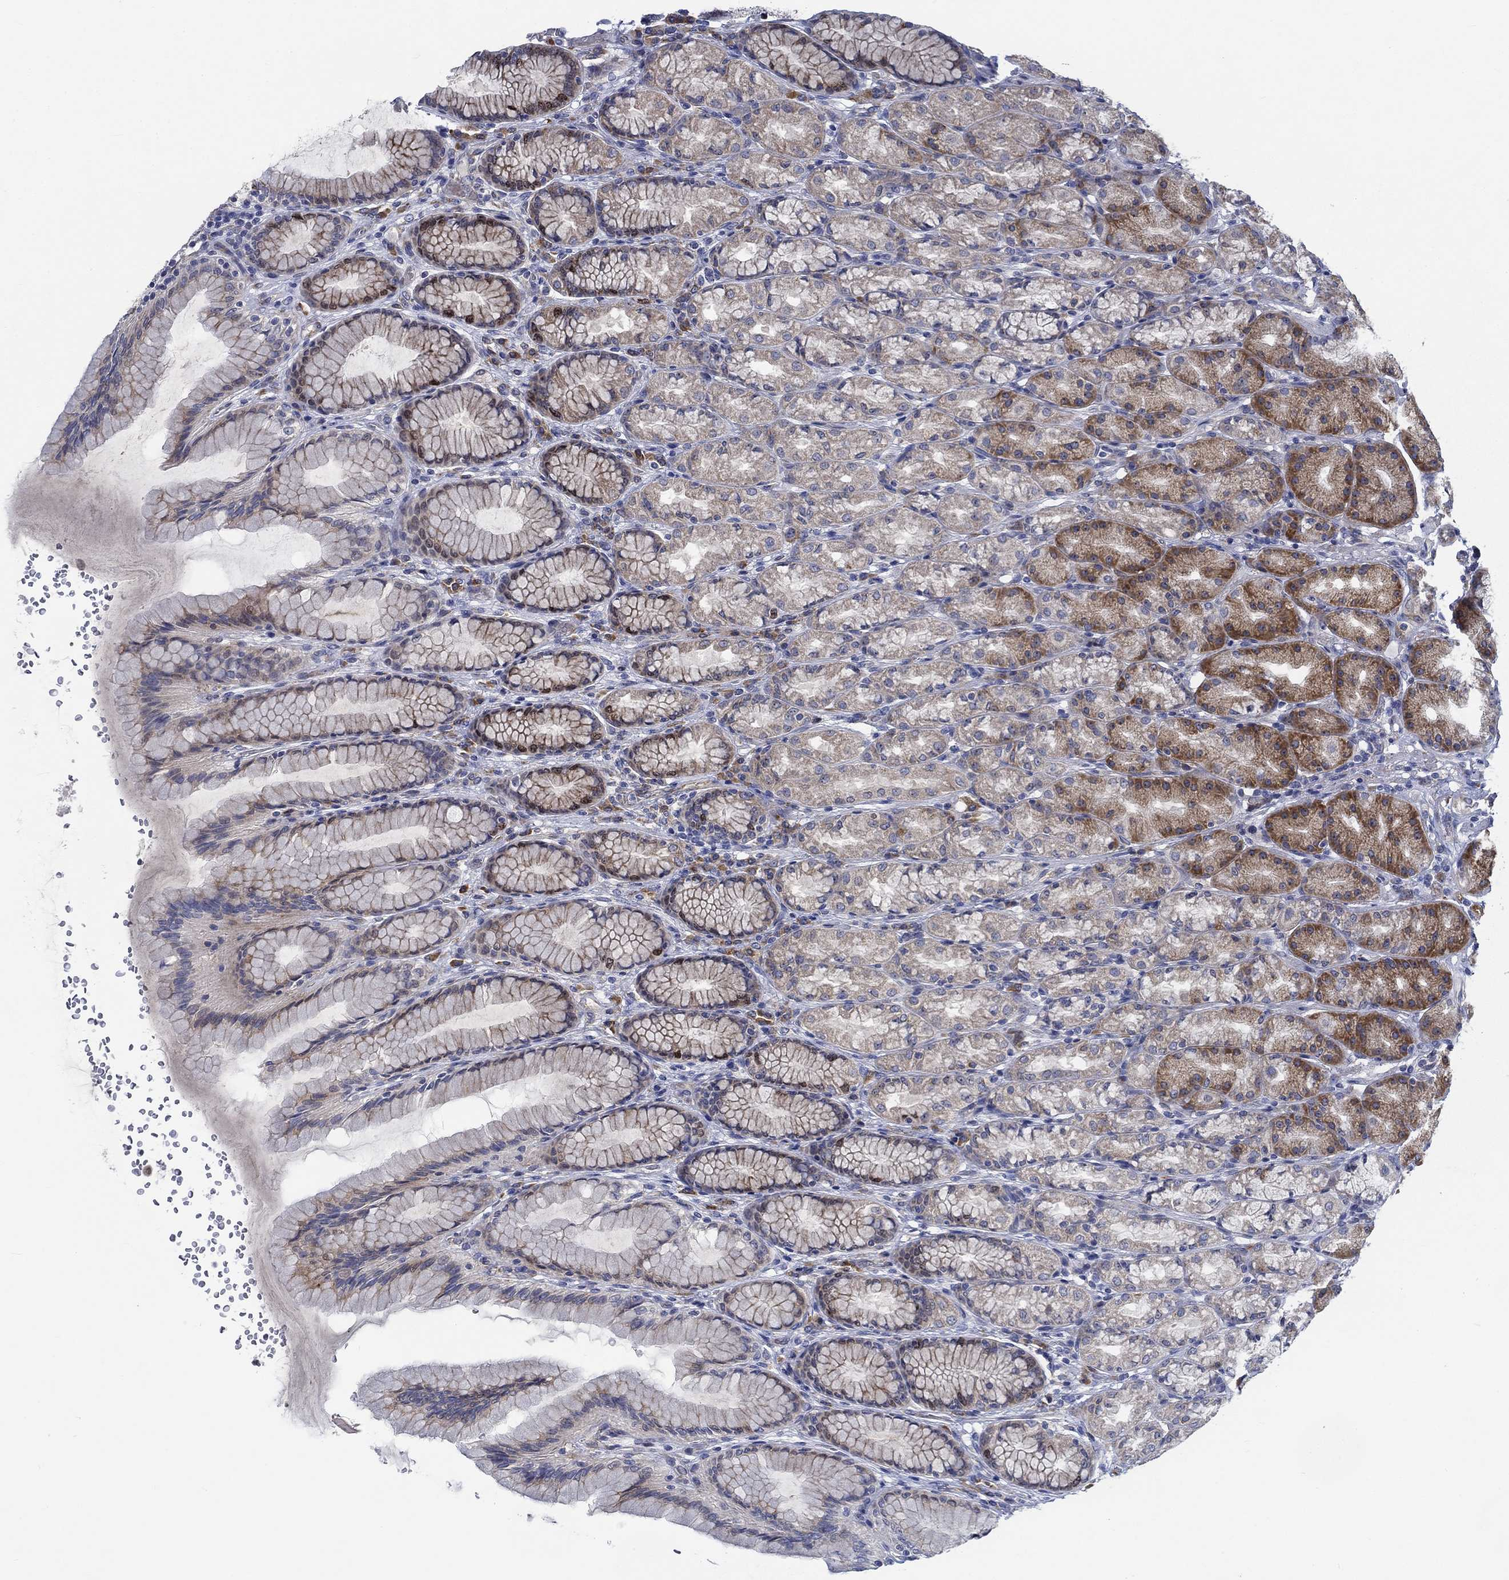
{"staining": {"intensity": "strong", "quantity": "<25%", "location": "cytoplasmic/membranous"}, "tissue": "stomach", "cell_type": "Glandular cells", "image_type": "normal", "snomed": [{"axis": "morphology", "description": "Normal tissue, NOS"}, {"axis": "morphology", "description": "Adenocarcinoma, NOS"}, {"axis": "topography", "description": "Stomach"}], "caption": "Stomach stained with DAB (3,3'-diaminobenzidine) immunohistochemistry demonstrates medium levels of strong cytoplasmic/membranous staining in approximately <25% of glandular cells. Ihc stains the protein of interest in brown and the nuclei are stained blue.", "gene": "MMP24", "patient": {"sex": "female", "age": 79}}